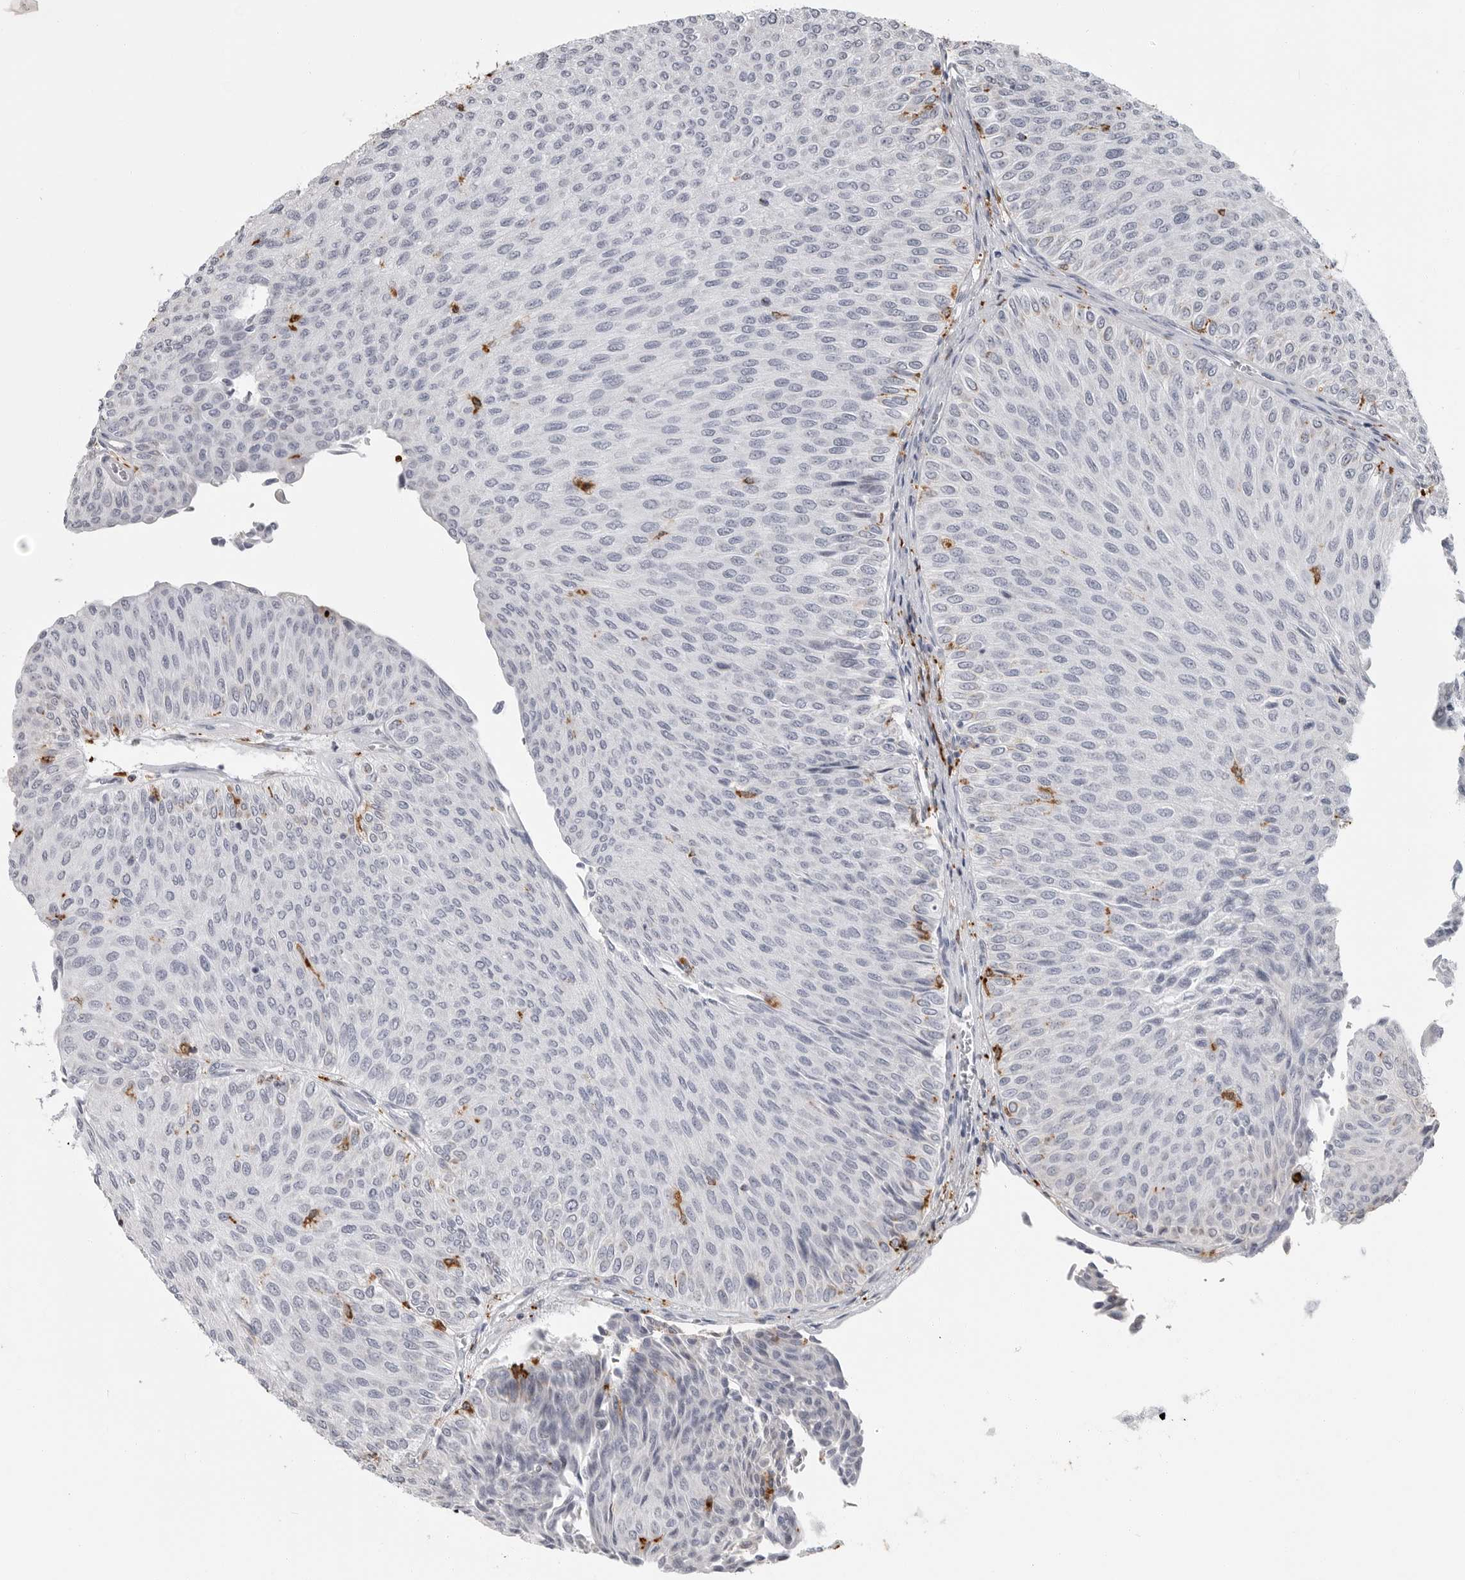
{"staining": {"intensity": "negative", "quantity": "none", "location": "none"}, "tissue": "urothelial cancer", "cell_type": "Tumor cells", "image_type": "cancer", "snomed": [{"axis": "morphology", "description": "Urothelial carcinoma, Low grade"}, {"axis": "topography", "description": "Urinary bladder"}], "caption": "This is an immunohistochemistry micrograph of human urothelial carcinoma (low-grade). There is no staining in tumor cells.", "gene": "IFI30", "patient": {"sex": "male", "age": 78}}